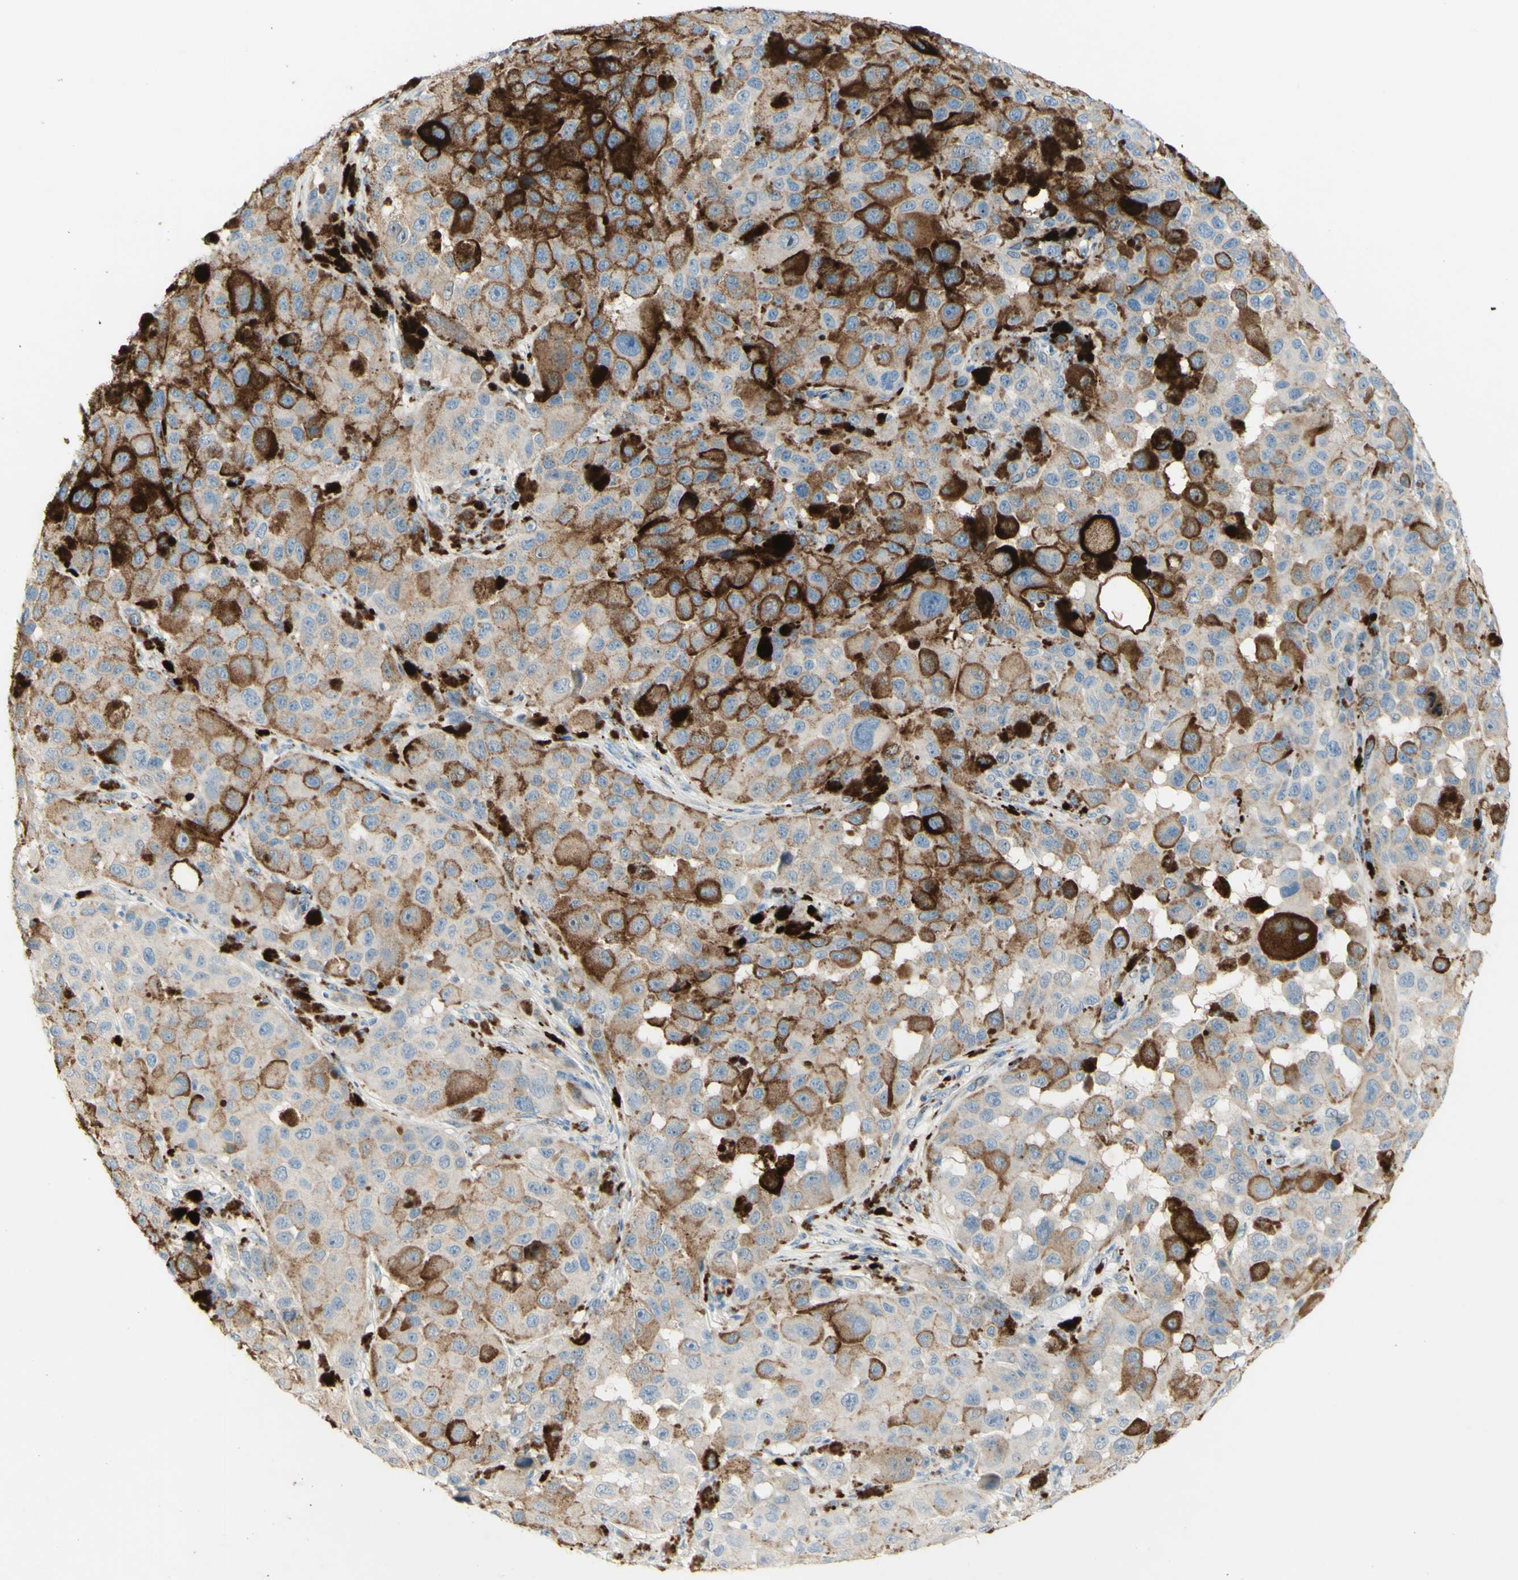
{"staining": {"intensity": "moderate", "quantity": "25%-75%", "location": "cytoplasmic/membranous"}, "tissue": "melanoma", "cell_type": "Tumor cells", "image_type": "cancer", "snomed": [{"axis": "morphology", "description": "Malignant melanoma, NOS"}, {"axis": "topography", "description": "Skin"}], "caption": "DAB immunohistochemical staining of human malignant melanoma displays moderate cytoplasmic/membranous protein staining in approximately 25%-75% of tumor cells.", "gene": "GAN", "patient": {"sex": "male", "age": 96}}